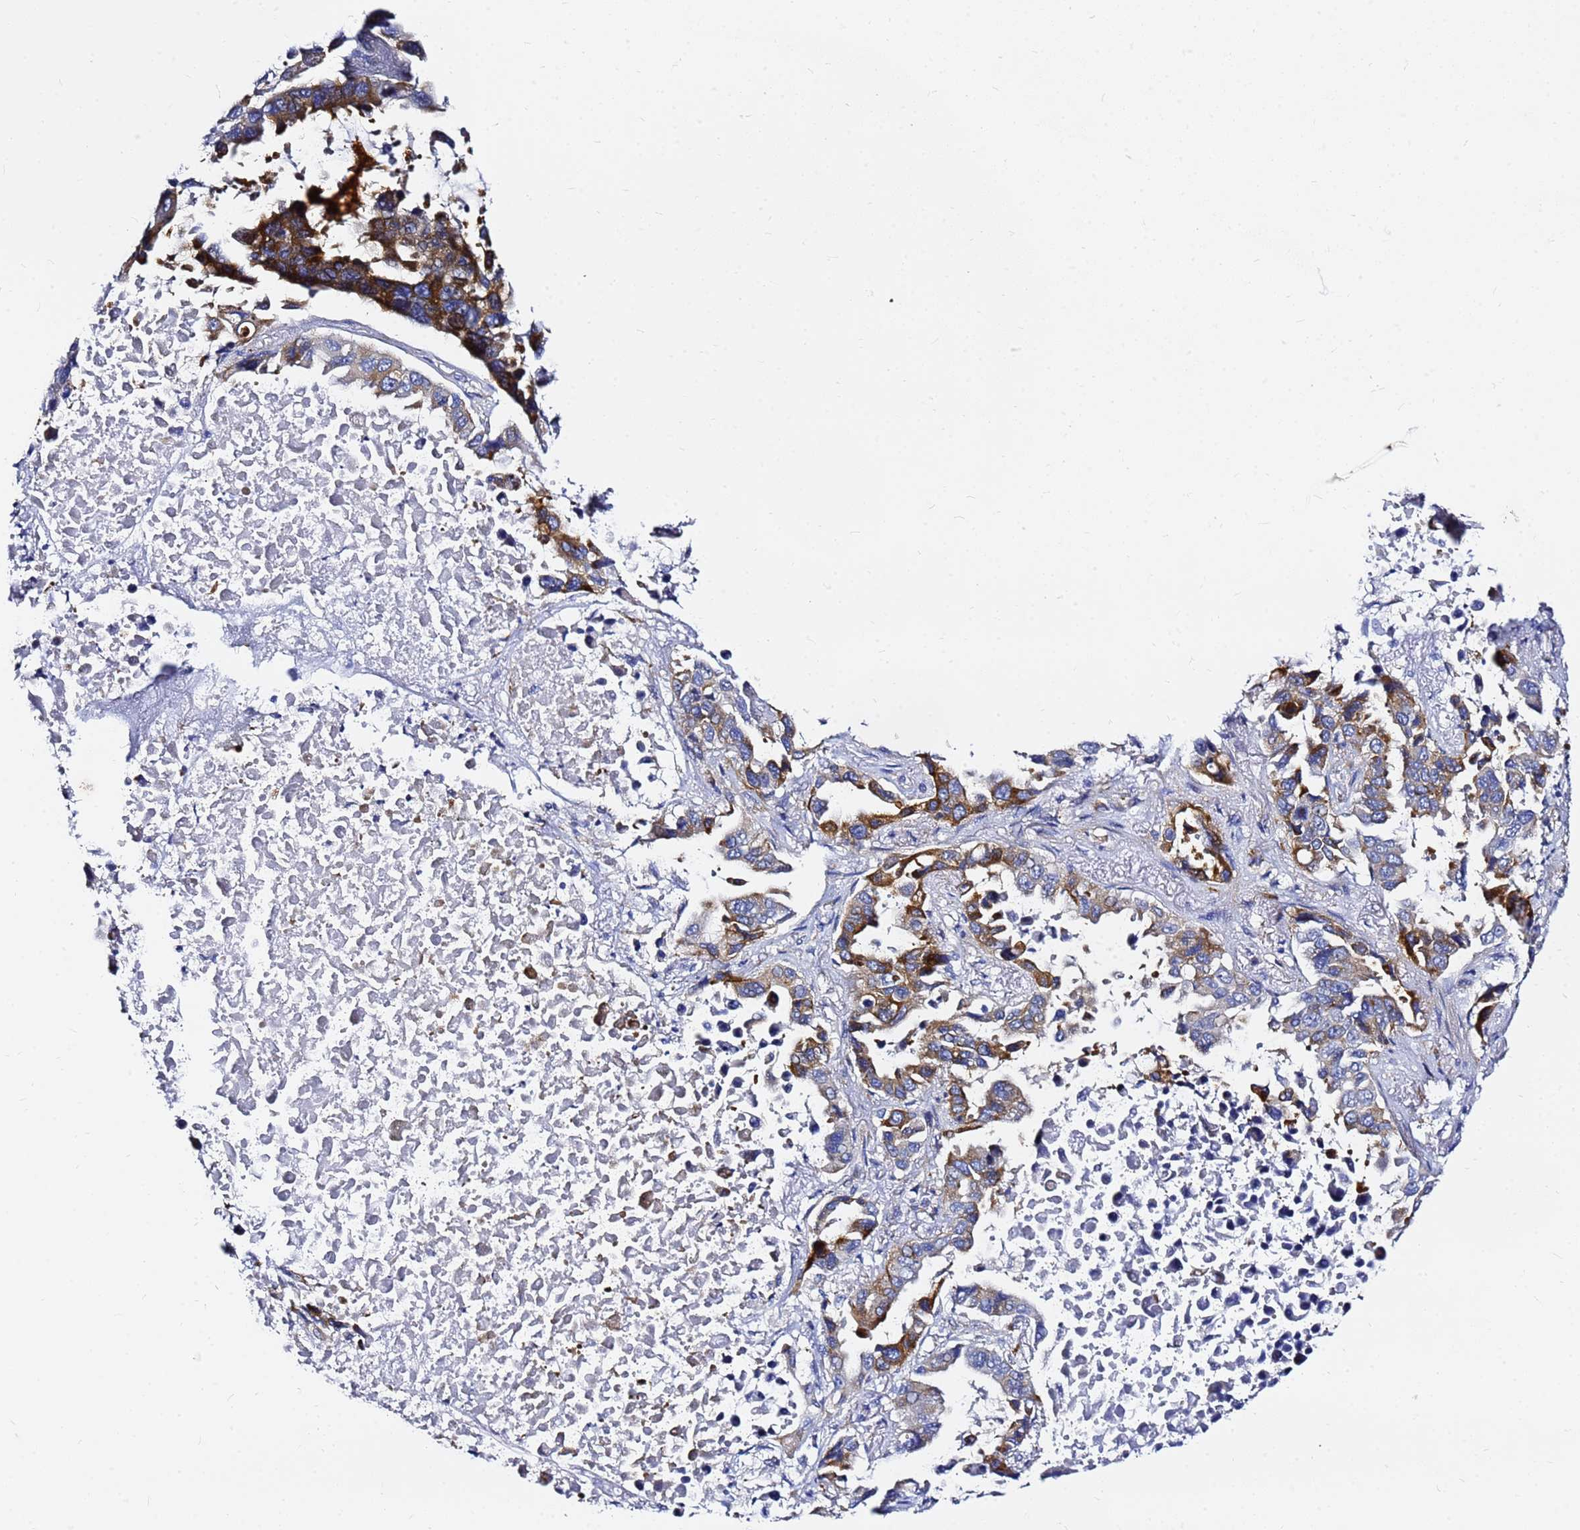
{"staining": {"intensity": "moderate", "quantity": ">75%", "location": "cytoplasmic/membranous"}, "tissue": "lung cancer", "cell_type": "Tumor cells", "image_type": "cancer", "snomed": [{"axis": "morphology", "description": "Adenocarcinoma, NOS"}, {"axis": "topography", "description": "Lung"}], "caption": "Lung cancer (adenocarcinoma) tissue displays moderate cytoplasmic/membranous positivity in about >75% of tumor cells, visualized by immunohistochemistry.", "gene": "TUBA8", "patient": {"sex": "male", "age": 64}}